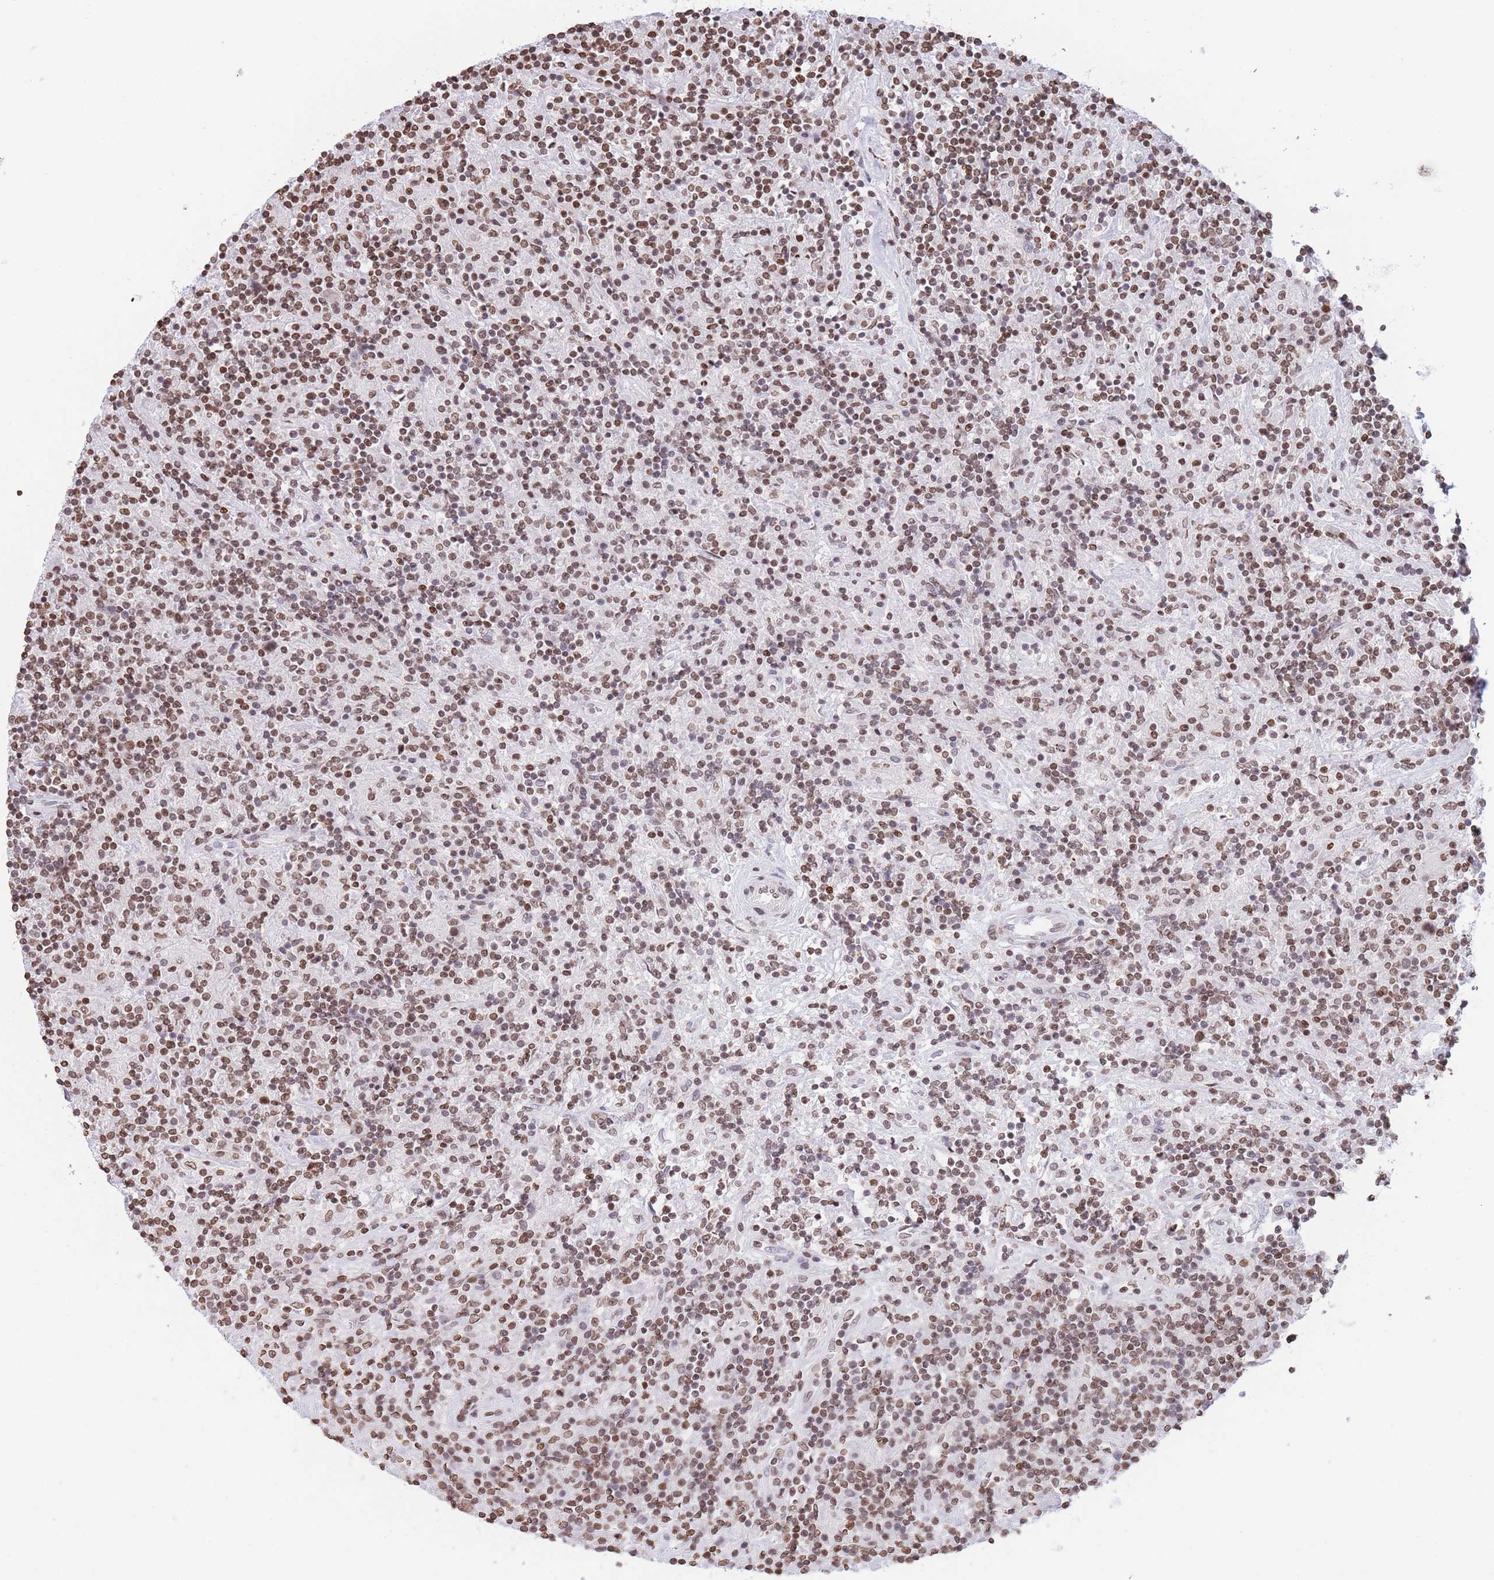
{"staining": {"intensity": "moderate", "quantity": ">75%", "location": "nuclear"}, "tissue": "lymphoma", "cell_type": "Tumor cells", "image_type": "cancer", "snomed": [{"axis": "morphology", "description": "Hodgkin's disease, NOS"}, {"axis": "topography", "description": "Lymph node"}], "caption": "Moderate nuclear positivity for a protein is seen in about >75% of tumor cells of Hodgkin's disease using IHC.", "gene": "H2BC11", "patient": {"sex": "male", "age": 70}}